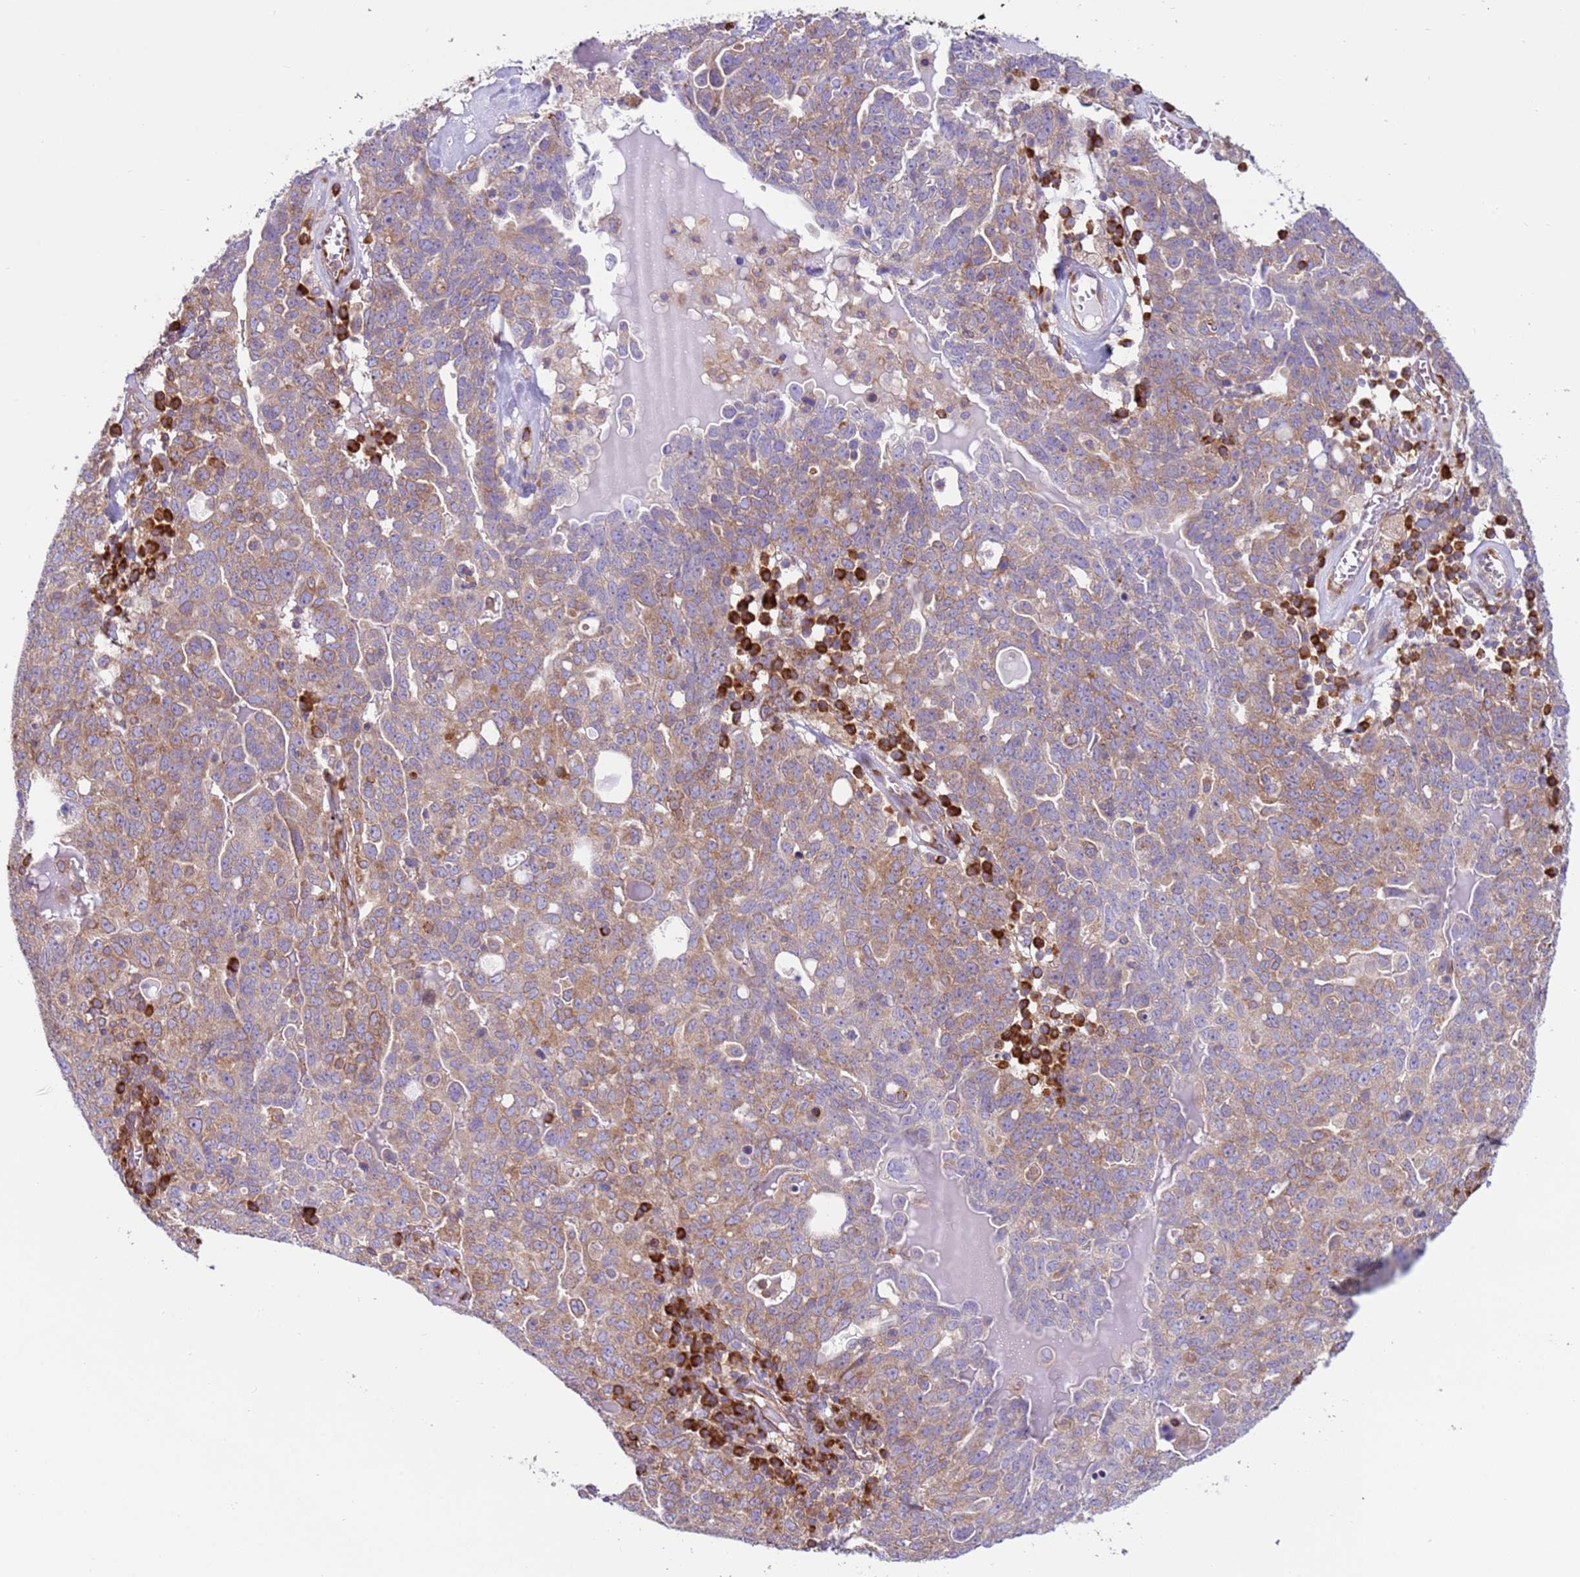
{"staining": {"intensity": "moderate", "quantity": ">75%", "location": "cytoplasmic/membranous"}, "tissue": "ovarian cancer", "cell_type": "Tumor cells", "image_type": "cancer", "snomed": [{"axis": "morphology", "description": "Carcinoma, endometroid"}, {"axis": "topography", "description": "Ovary"}], "caption": "Approximately >75% of tumor cells in human ovarian cancer (endometroid carcinoma) exhibit moderate cytoplasmic/membranous protein positivity as visualized by brown immunohistochemical staining.", "gene": "VARS1", "patient": {"sex": "female", "age": 62}}